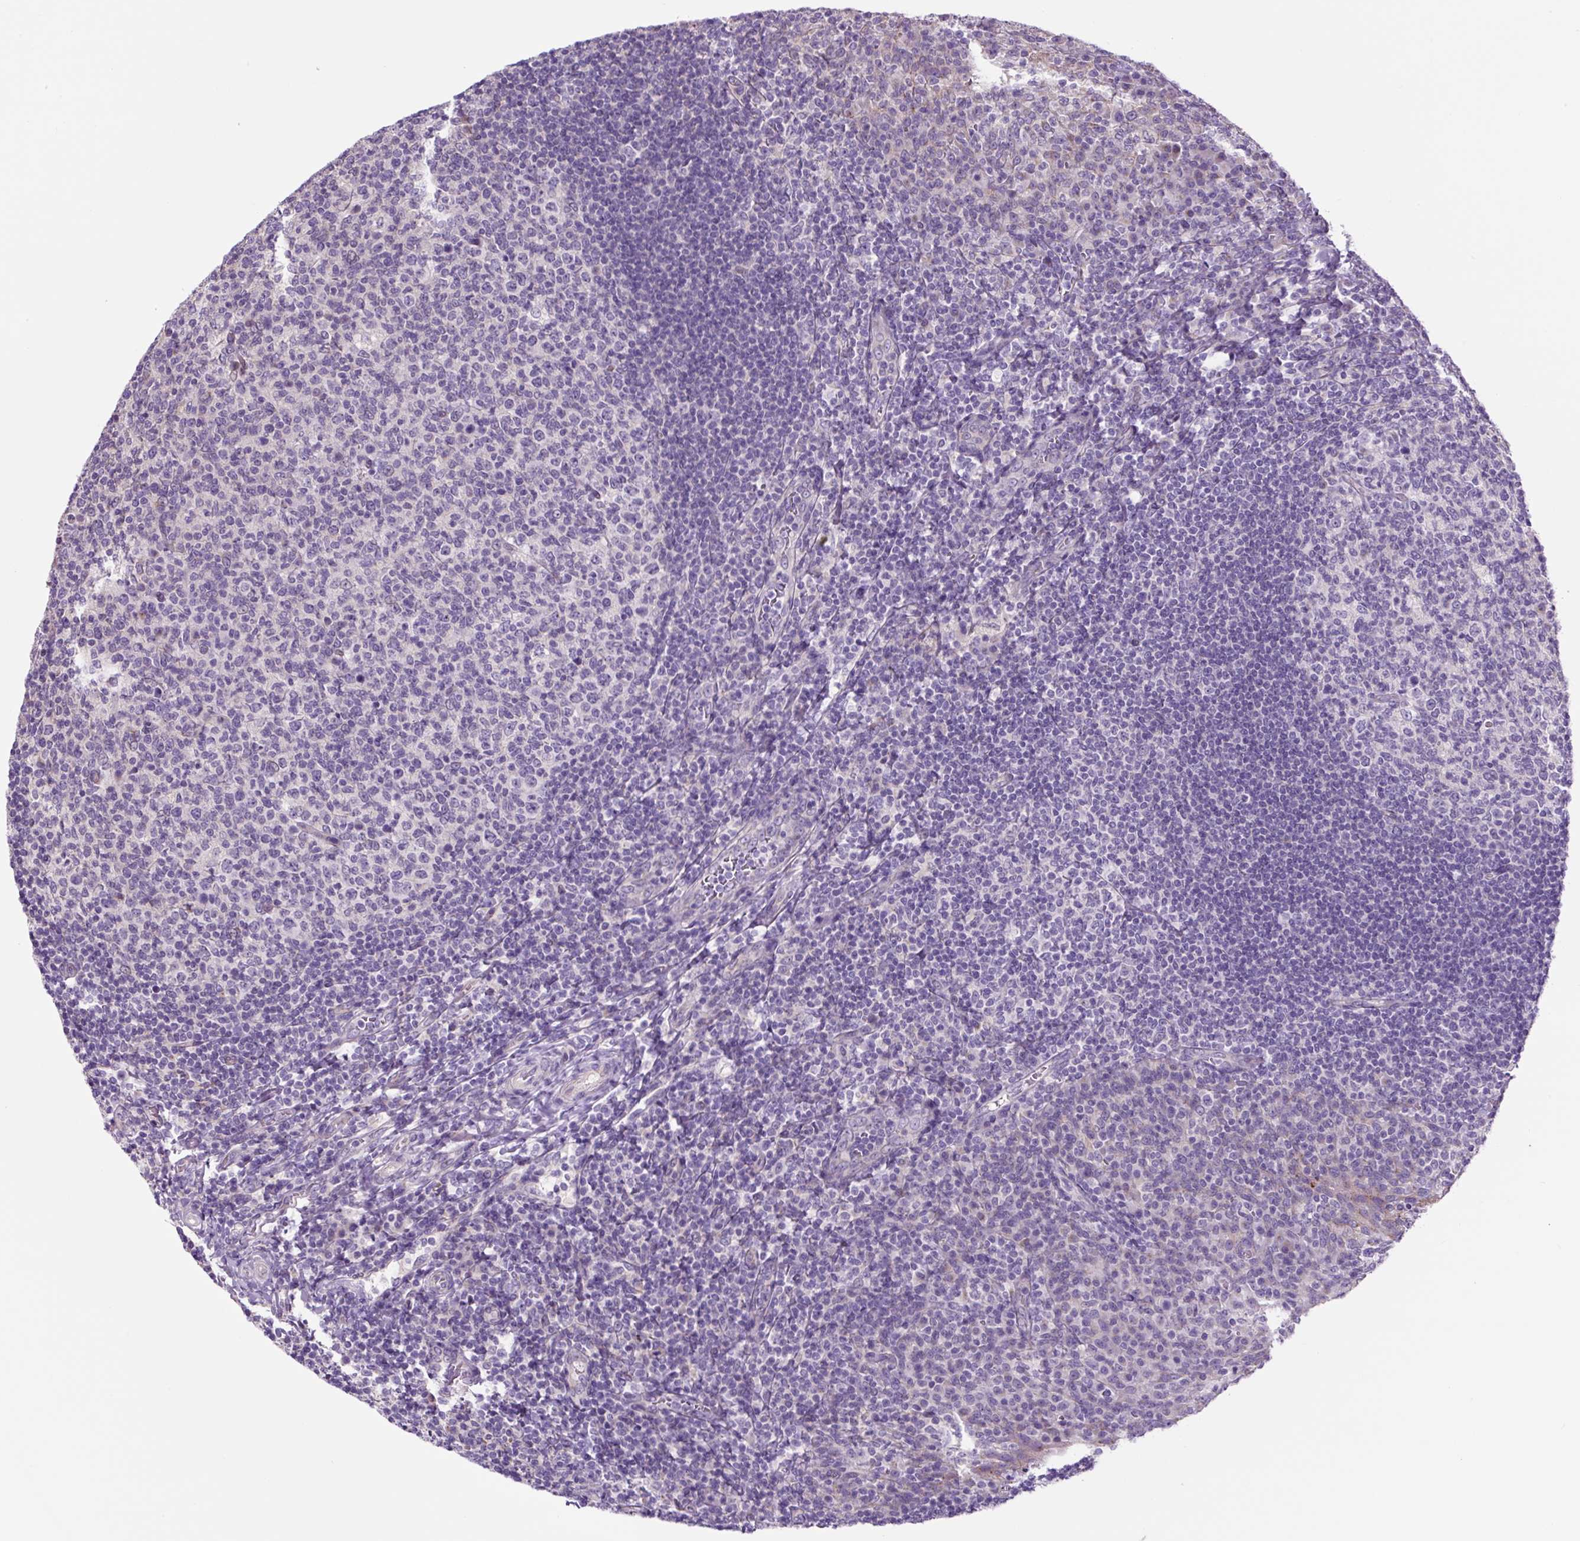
{"staining": {"intensity": "negative", "quantity": "none", "location": "none"}, "tissue": "tonsil", "cell_type": "Germinal center cells", "image_type": "normal", "snomed": [{"axis": "morphology", "description": "Normal tissue, NOS"}, {"axis": "topography", "description": "Tonsil"}], "caption": "Germinal center cells are negative for protein expression in benign human tonsil. (Immunohistochemistry, brightfield microscopy, high magnification).", "gene": "GORASP1", "patient": {"sex": "female", "age": 10}}